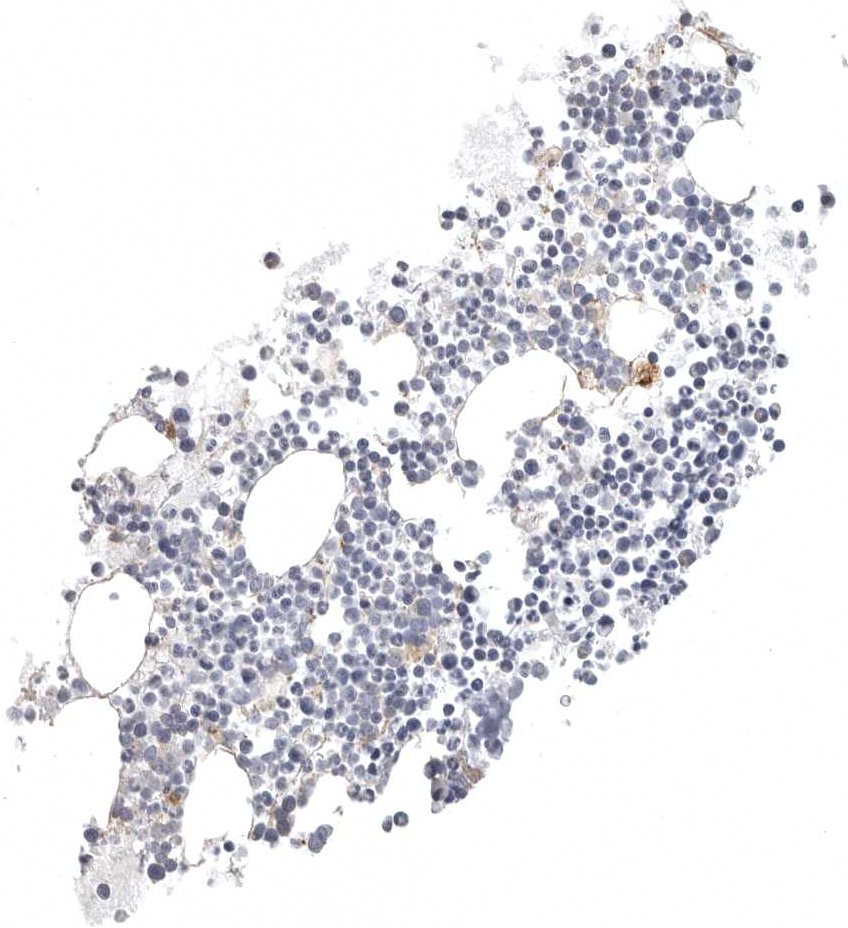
{"staining": {"intensity": "moderate", "quantity": "<25%", "location": "cytoplasmic/membranous"}, "tissue": "bone marrow", "cell_type": "Hematopoietic cells", "image_type": "normal", "snomed": [{"axis": "morphology", "description": "Normal tissue, NOS"}, {"axis": "morphology", "description": "Inflammation, NOS"}, {"axis": "topography", "description": "Bone marrow"}], "caption": "About <25% of hematopoietic cells in benign human bone marrow exhibit moderate cytoplasmic/membranous protein expression as visualized by brown immunohistochemical staining.", "gene": "LONRF1", "patient": {"sex": "male", "age": 46}}